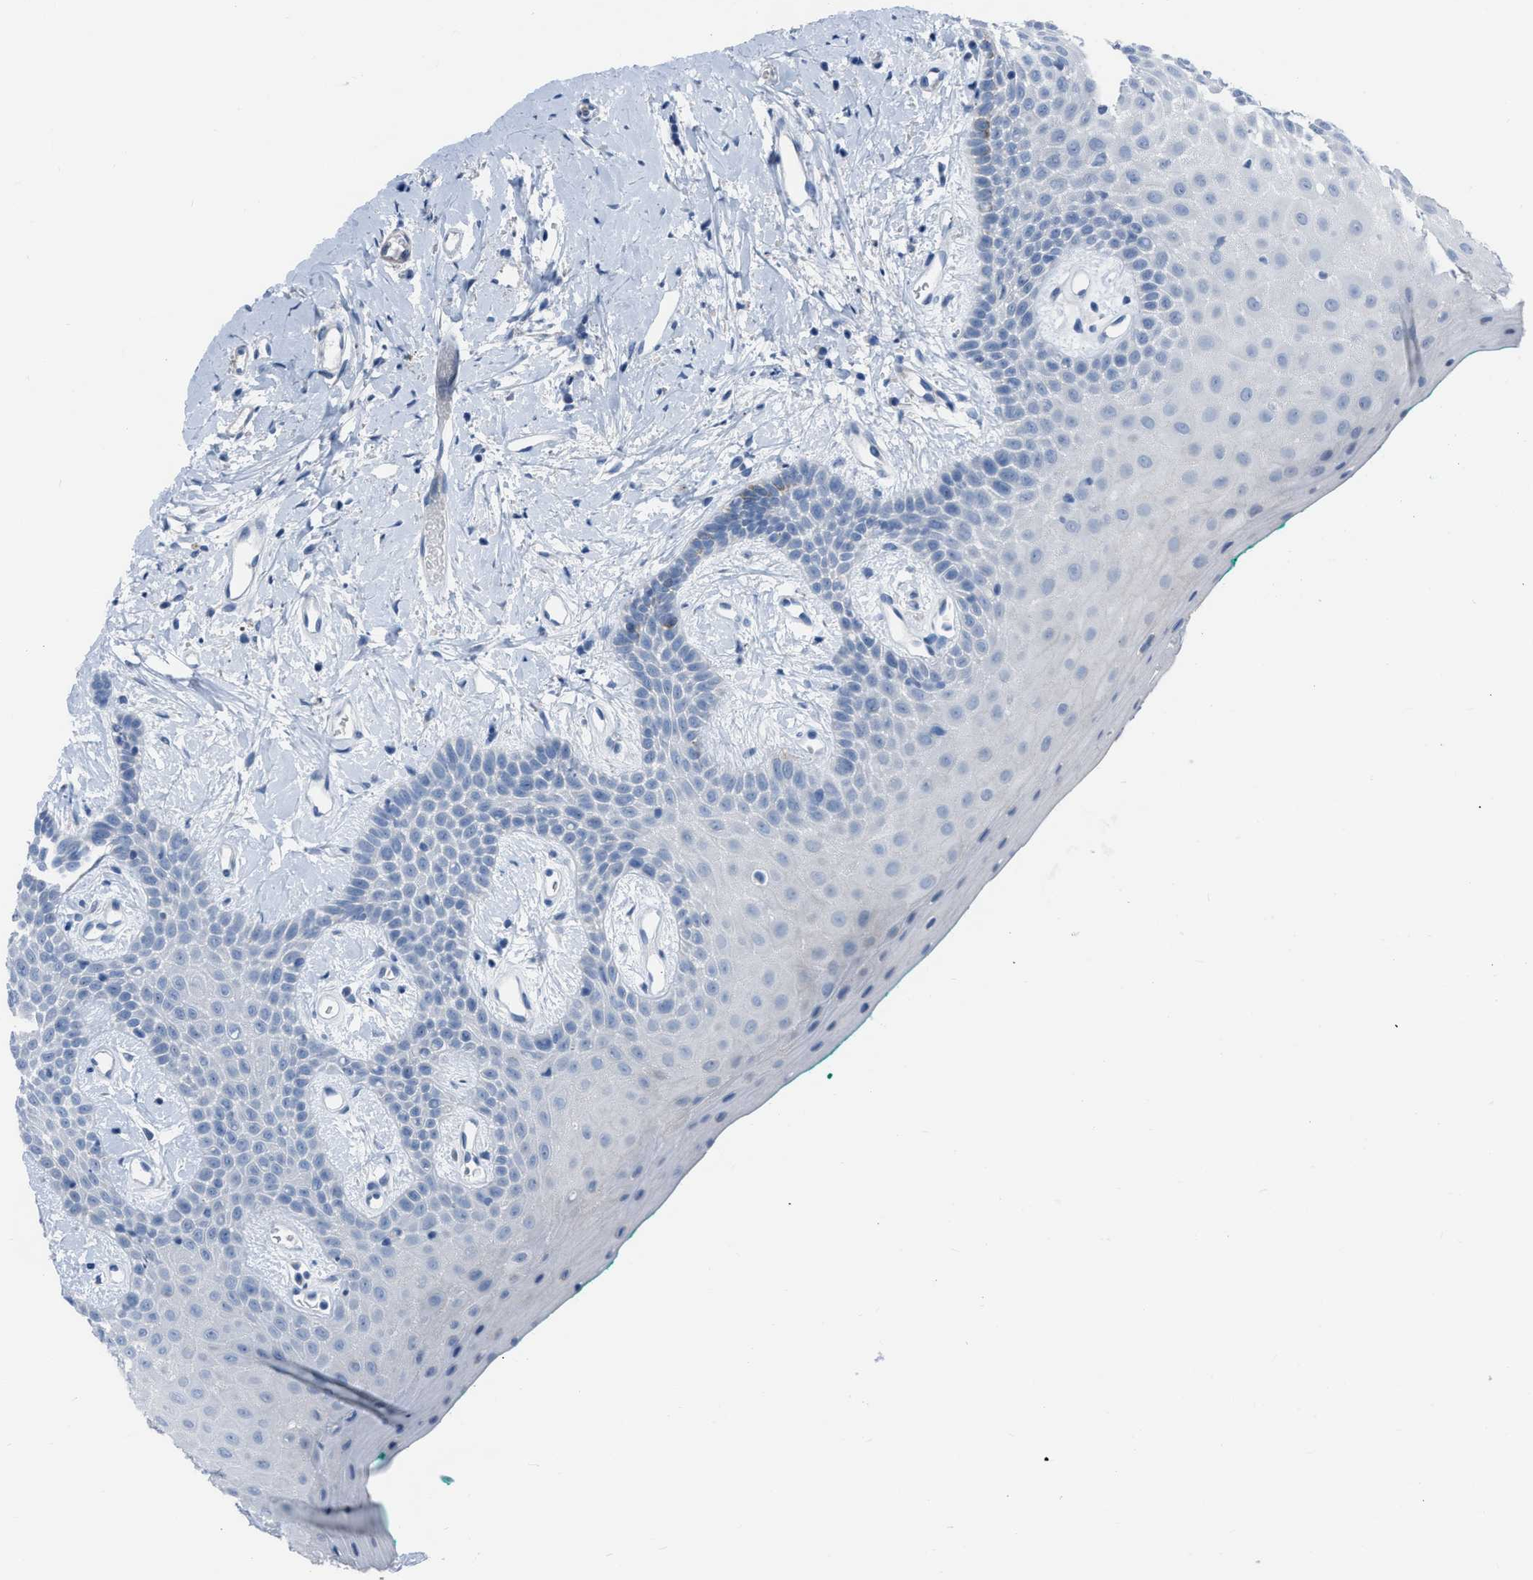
{"staining": {"intensity": "negative", "quantity": "none", "location": "none"}, "tissue": "oral mucosa", "cell_type": "Squamous epithelial cells", "image_type": "normal", "snomed": [{"axis": "morphology", "description": "Normal tissue, NOS"}, {"axis": "morphology", "description": "Squamous cell carcinoma, NOS"}, {"axis": "topography", "description": "Oral tissue"}, {"axis": "topography", "description": "Salivary gland"}, {"axis": "topography", "description": "Head-Neck"}], "caption": "This histopathology image is of benign oral mucosa stained with IHC to label a protein in brown with the nuclei are counter-stained blue. There is no expression in squamous epithelial cells.", "gene": "SPATC1L", "patient": {"sex": "female", "age": 62}}